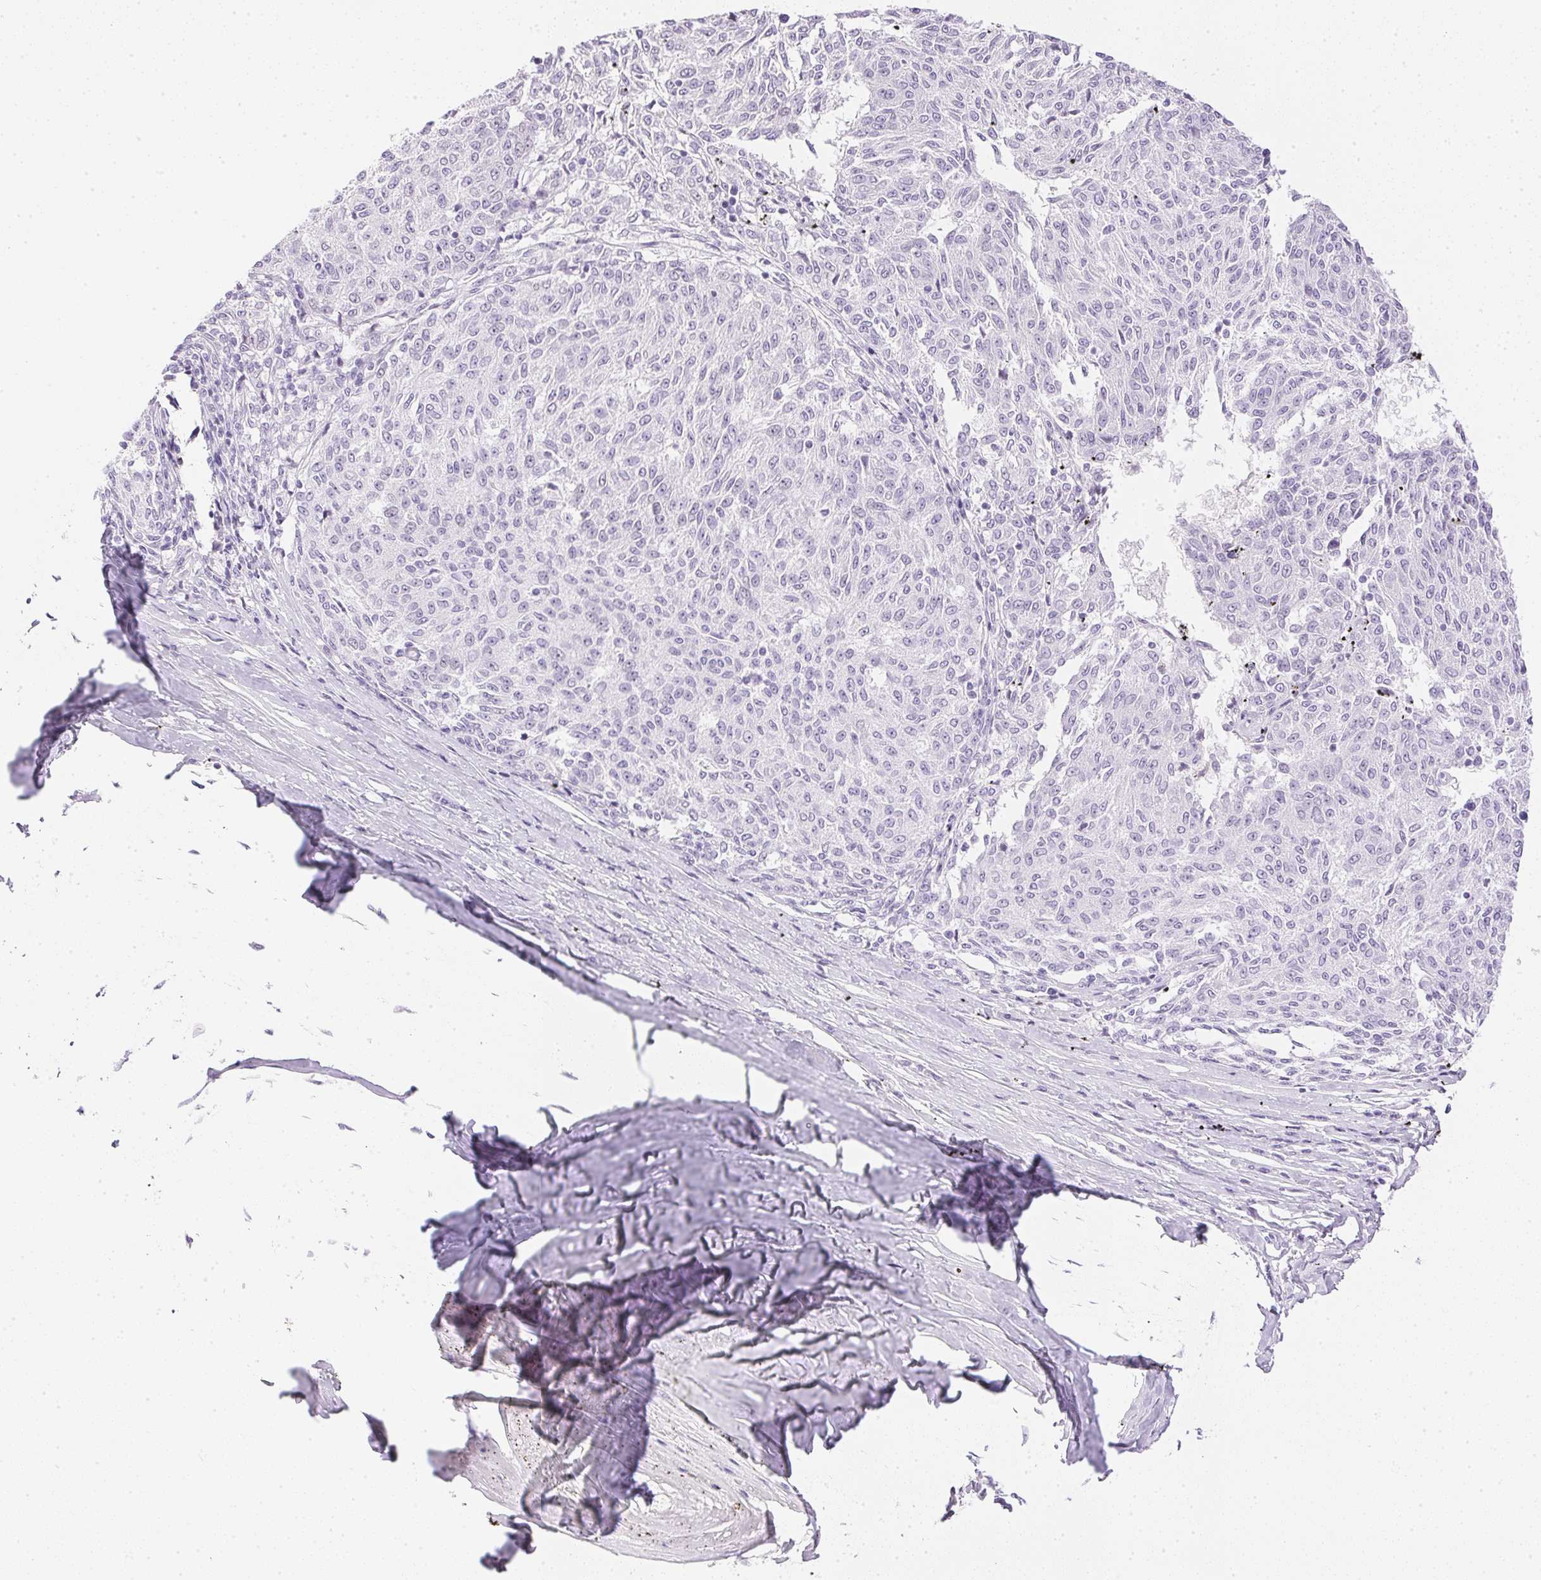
{"staining": {"intensity": "negative", "quantity": "none", "location": "none"}, "tissue": "melanoma", "cell_type": "Tumor cells", "image_type": "cancer", "snomed": [{"axis": "morphology", "description": "Malignant melanoma, NOS"}, {"axis": "topography", "description": "Skin"}], "caption": "DAB (3,3'-diaminobenzidine) immunohistochemical staining of malignant melanoma shows no significant expression in tumor cells.", "gene": "CPB1", "patient": {"sex": "female", "age": 72}}